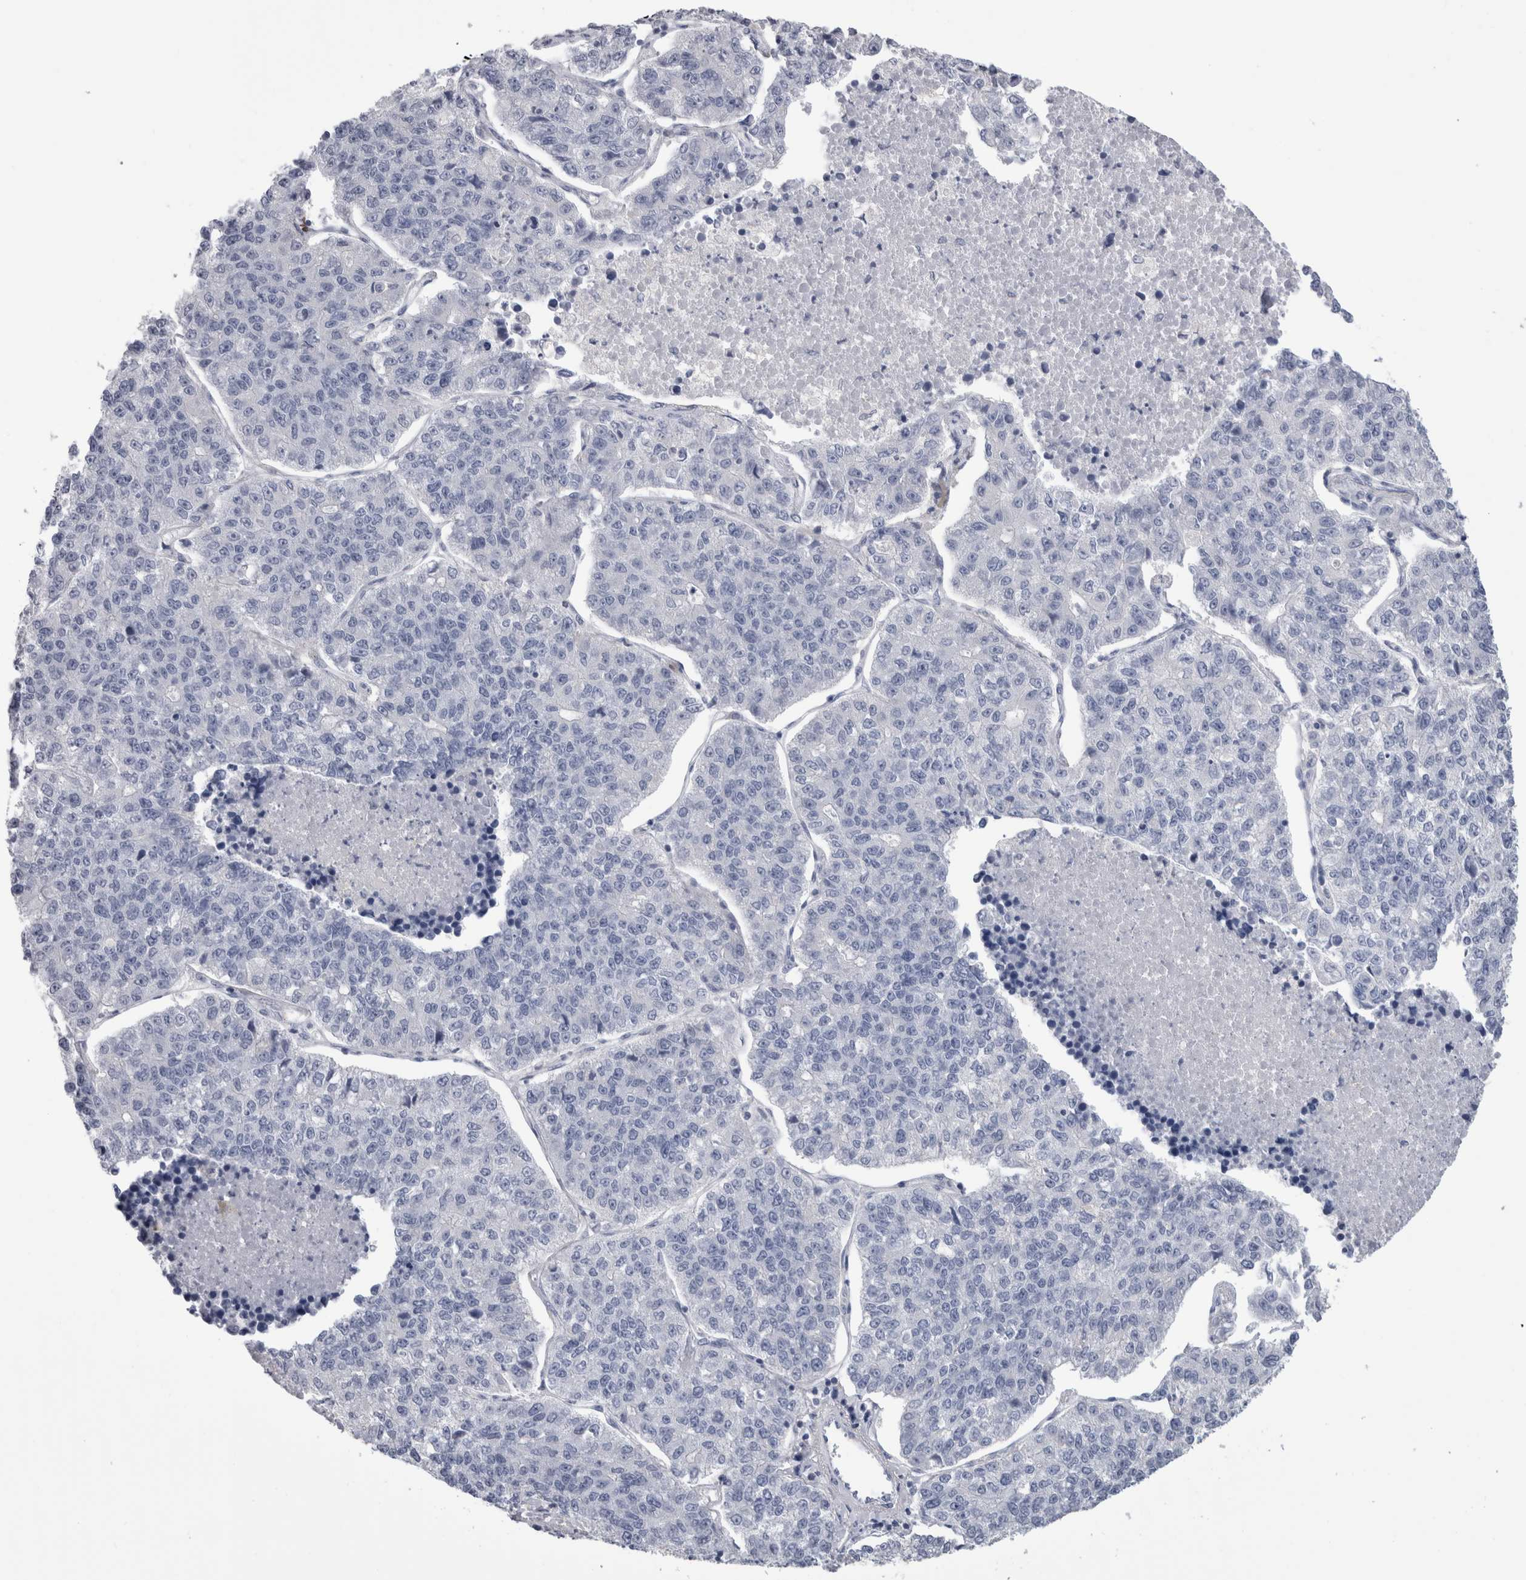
{"staining": {"intensity": "negative", "quantity": "none", "location": "none"}, "tissue": "lung cancer", "cell_type": "Tumor cells", "image_type": "cancer", "snomed": [{"axis": "morphology", "description": "Adenocarcinoma, NOS"}, {"axis": "topography", "description": "Lung"}], "caption": "This histopathology image is of lung adenocarcinoma stained with immunohistochemistry to label a protein in brown with the nuclei are counter-stained blue. There is no positivity in tumor cells. (DAB immunohistochemistry, high magnification).", "gene": "SCRN1", "patient": {"sex": "male", "age": 49}}